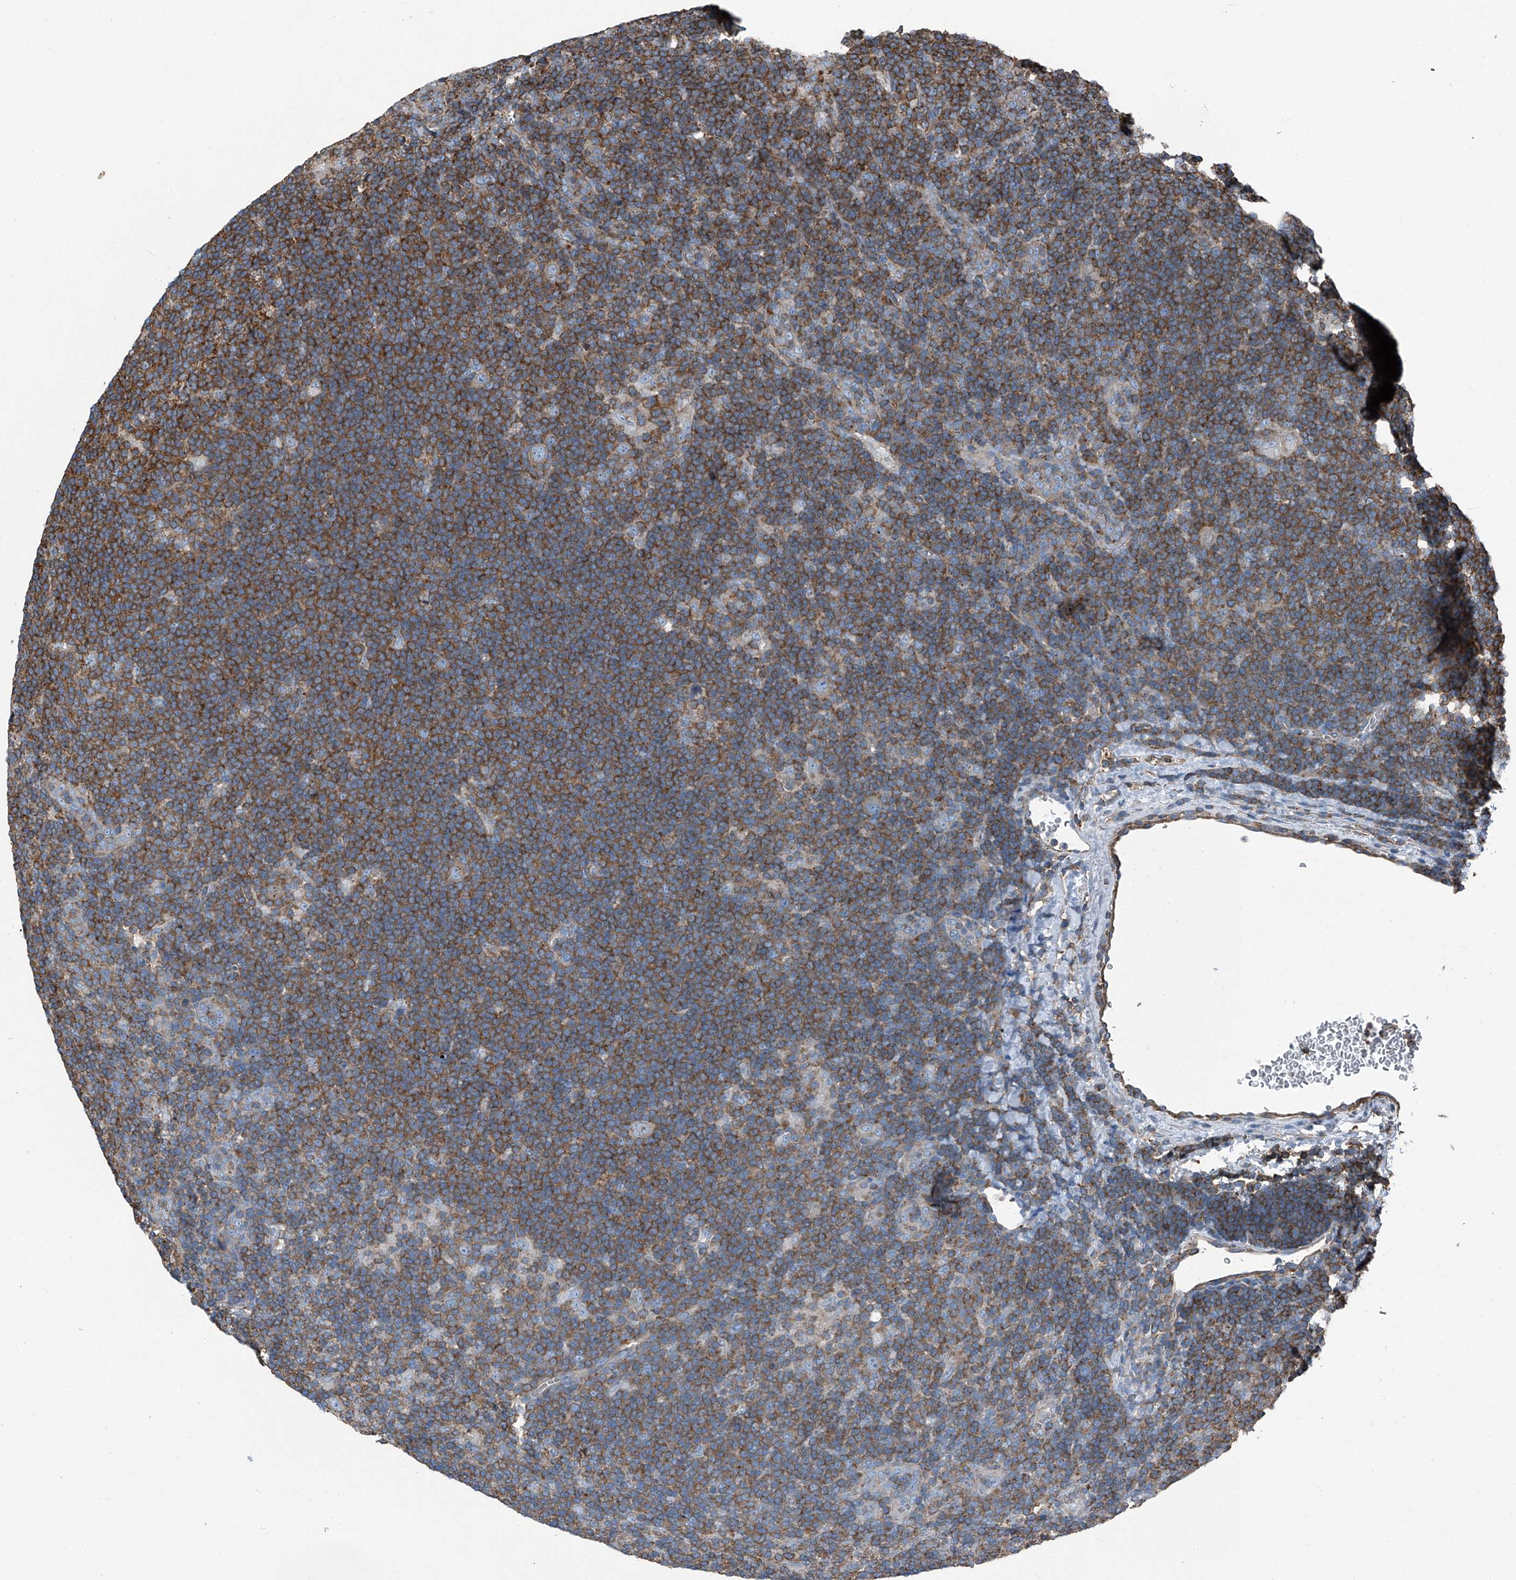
{"staining": {"intensity": "weak", "quantity": "<25%", "location": "cytoplasmic/membranous"}, "tissue": "lymphoma", "cell_type": "Tumor cells", "image_type": "cancer", "snomed": [{"axis": "morphology", "description": "Hodgkin's disease, NOS"}, {"axis": "topography", "description": "Lymph node"}], "caption": "Tumor cells are negative for protein expression in human lymphoma. (DAB (3,3'-diaminobenzidine) immunohistochemistry (IHC), high magnification).", "gene": "SEPTIN7", "patient": {"sex": "female", "age": 57}}